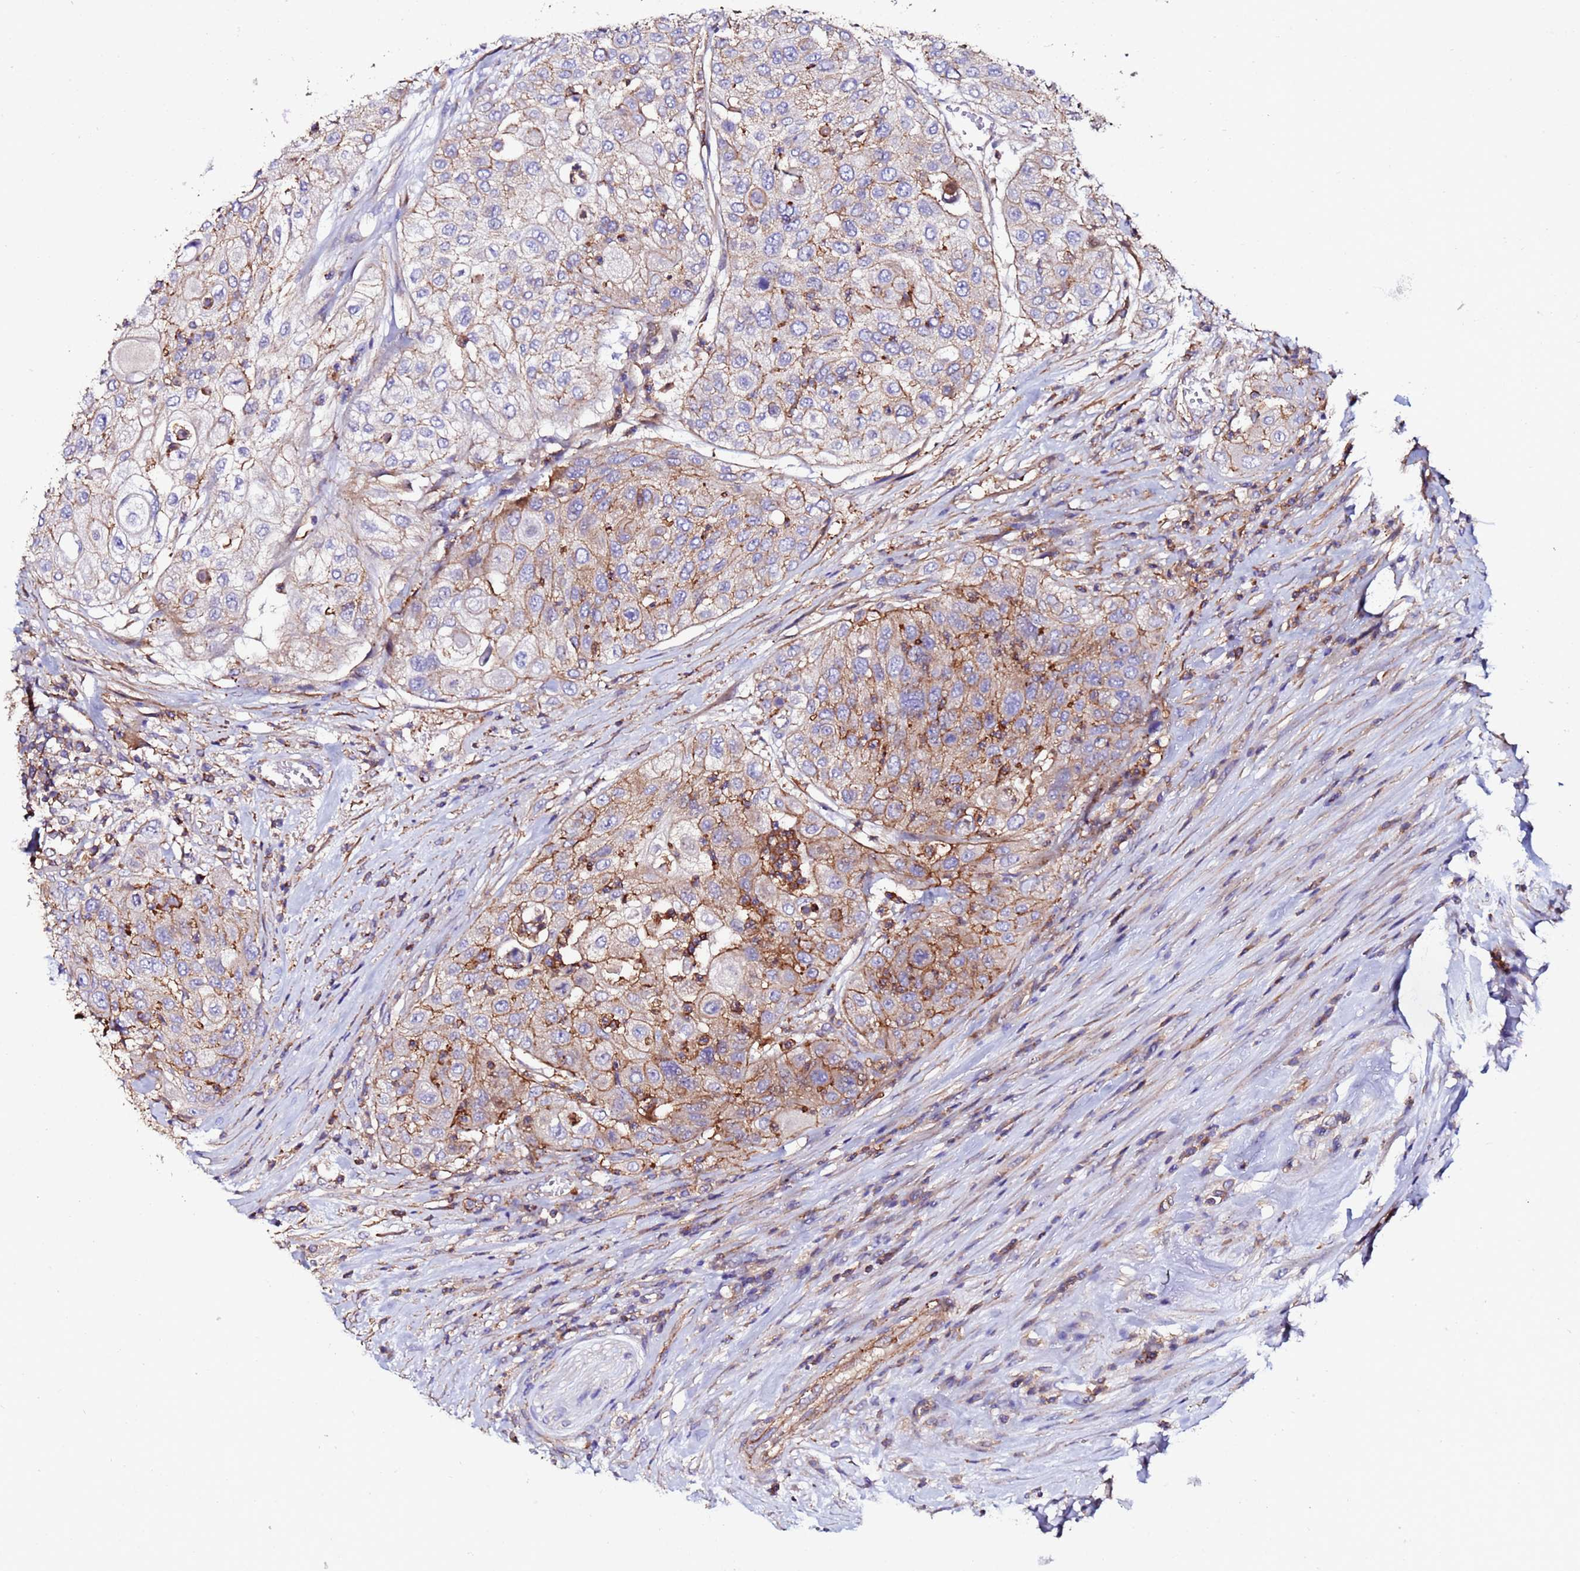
{"staining": {"intensity": "moderate", "quantity": "25%-75%", "location": "cytoplasmic/membranous"}, "tissue": "urothelial cancer", "cell_type": "Tumor cells", "image_type": "cancer", "snomed": [{"axis": "morphology", "description": "Urothelial carcinoma, High grade"}, {"axis": "topography", "description": "Urinary bladder"}], "caption": "A medium amount of moderate cytoplasmic/membranous expression is appreciated in approximately 25%-75% of tumor cells in urothelial cancer tissue. Using DAB (brown) and hematoxylin (blue) stains, captured at high magnification using brightfield microscopy.", "gene": "POTEE", "patient": {"sex": "female", "age": 79}}